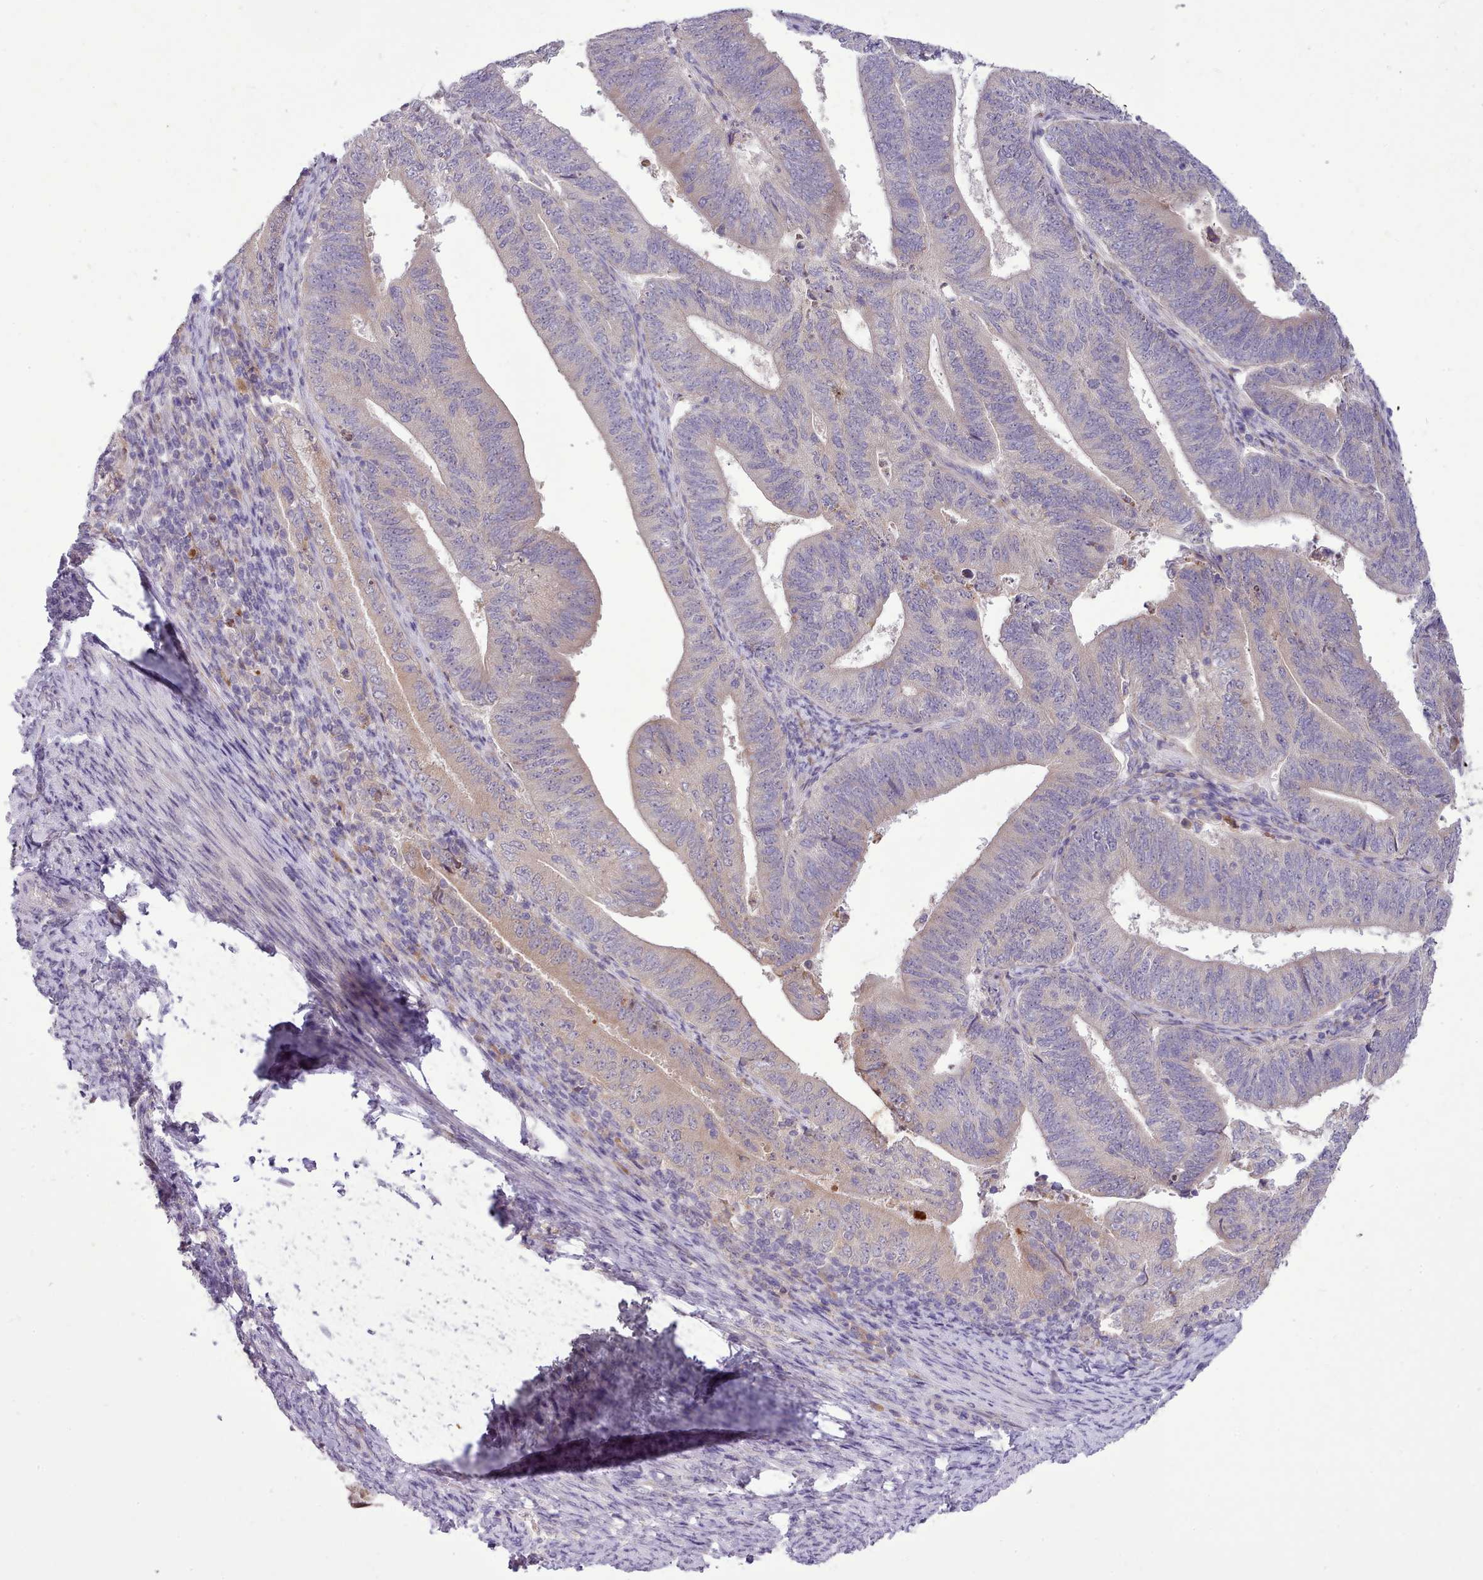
{"staining": {"intensity": "weak", "quantity": "<25%", "location": "cytoplasmic/membranous"}, "tissue": "endometrial cancer", "cell_type": "Tumor cells", "image_type": "cancer", "snomed": [{"axis": "morphology", "description": "Adenocarcinoma, NOS"}, {"axis": "topography", "description": "Endometrium"}], "caption": "High magnification brightfield microscopy of endometrial adenocarcinoma stained with DAB (3,3'-diaminobenzidine) (brown) and counterstained with hematoxylin (blue): tumor cells show no significant staining.", "gene": "FAM83E", "patient": {"sex": "female", "age": 70}}